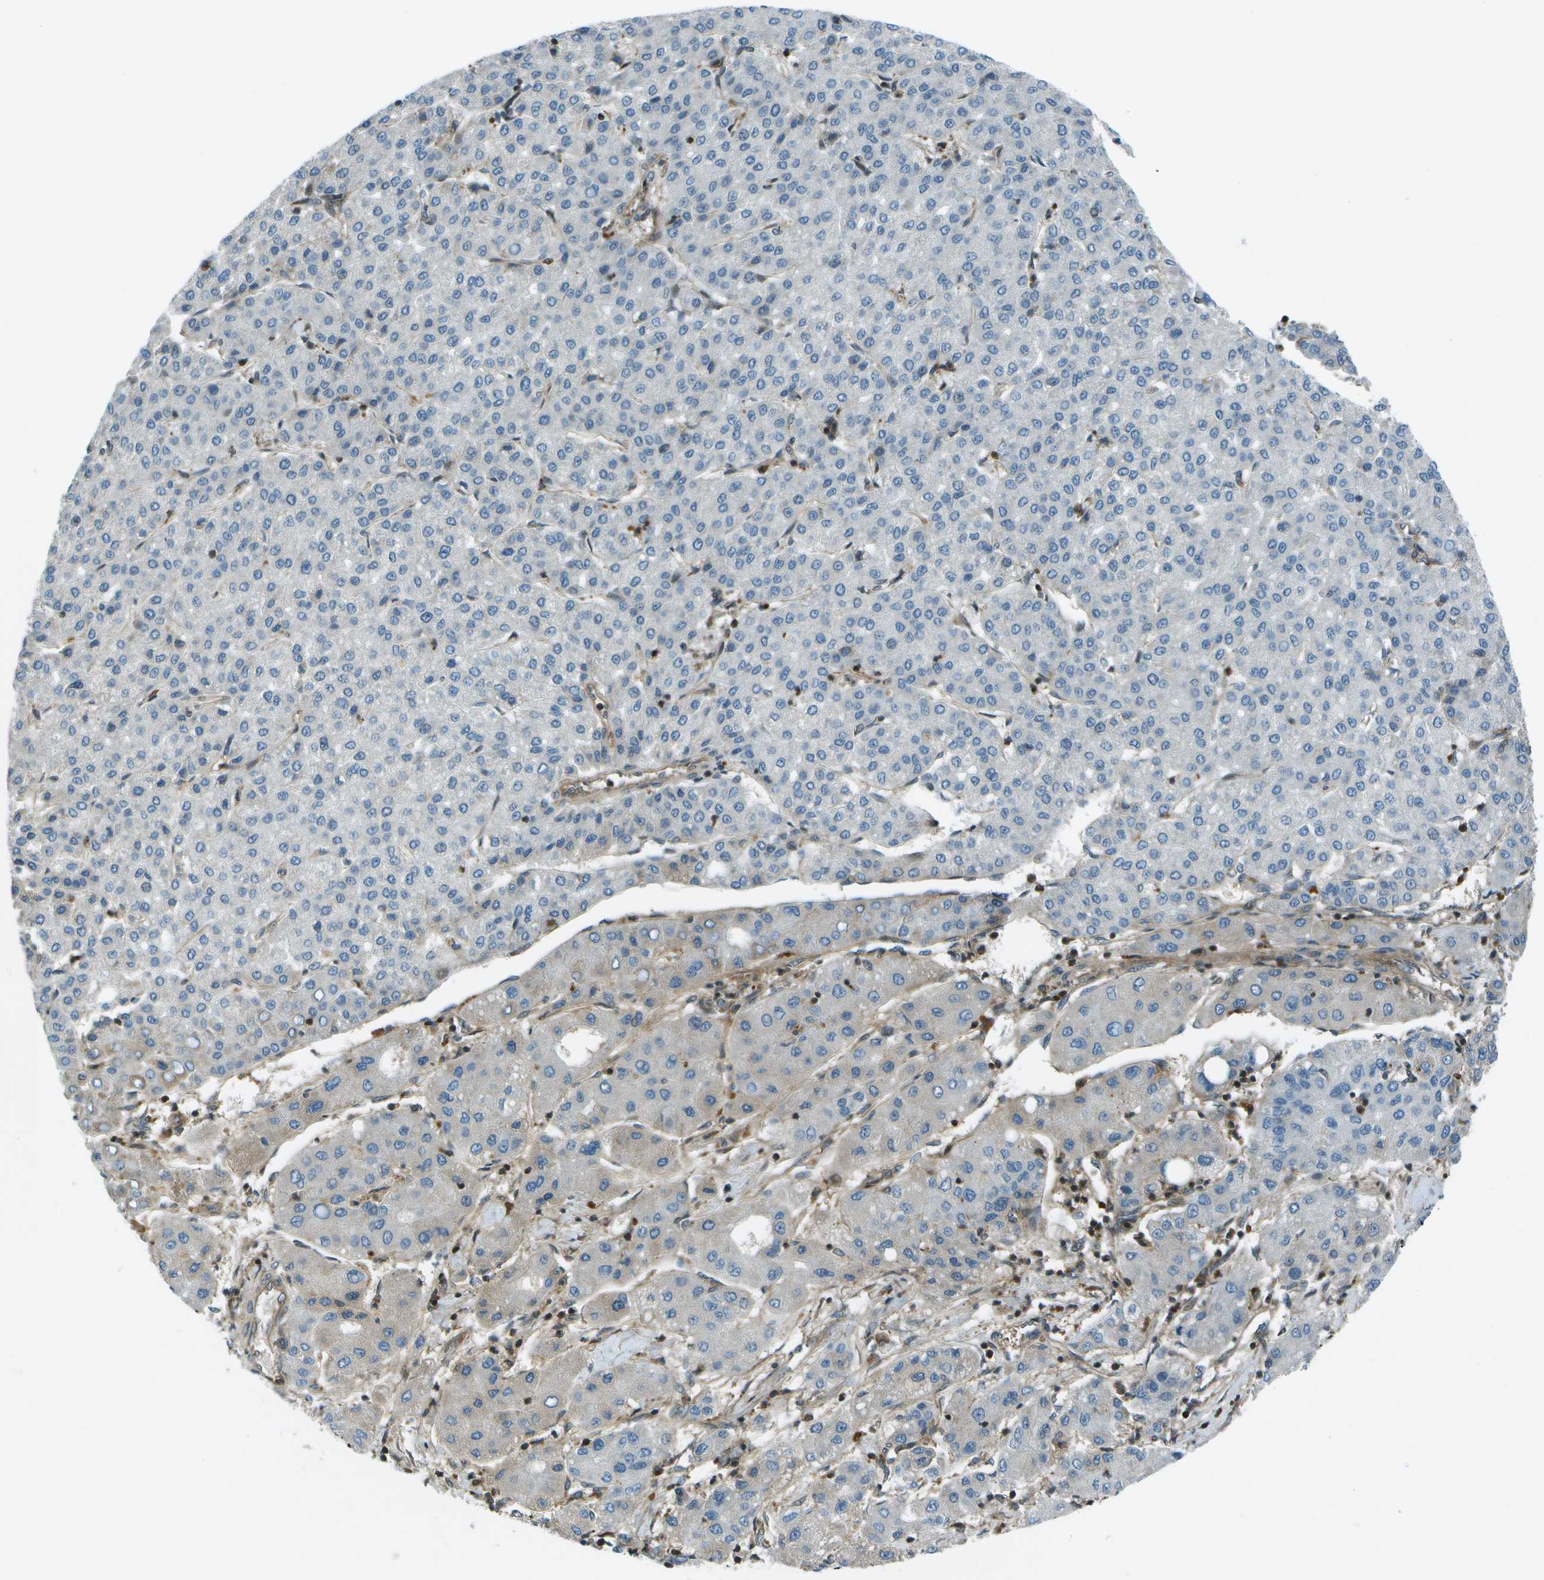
{"staining": {"intensity": "negative", "quantity": "none", "location": "none"}, "tissue": "liver cancer", "cell_type": "Tumor cells", "image_type": "cancer", "snomed": [{"axis": "morphology", "description": "Carcinoma, Hepatocellular, NOS"}, {"axis": "topography", "description": "Liver"}], "caption": "Liver cancer (hepatocellular carcinoma) was stained to show a protein in brown. There is no significant staining in tumor cells.", "gene": "TMEM19", "patient": {"sex": "male", "age": 65}}